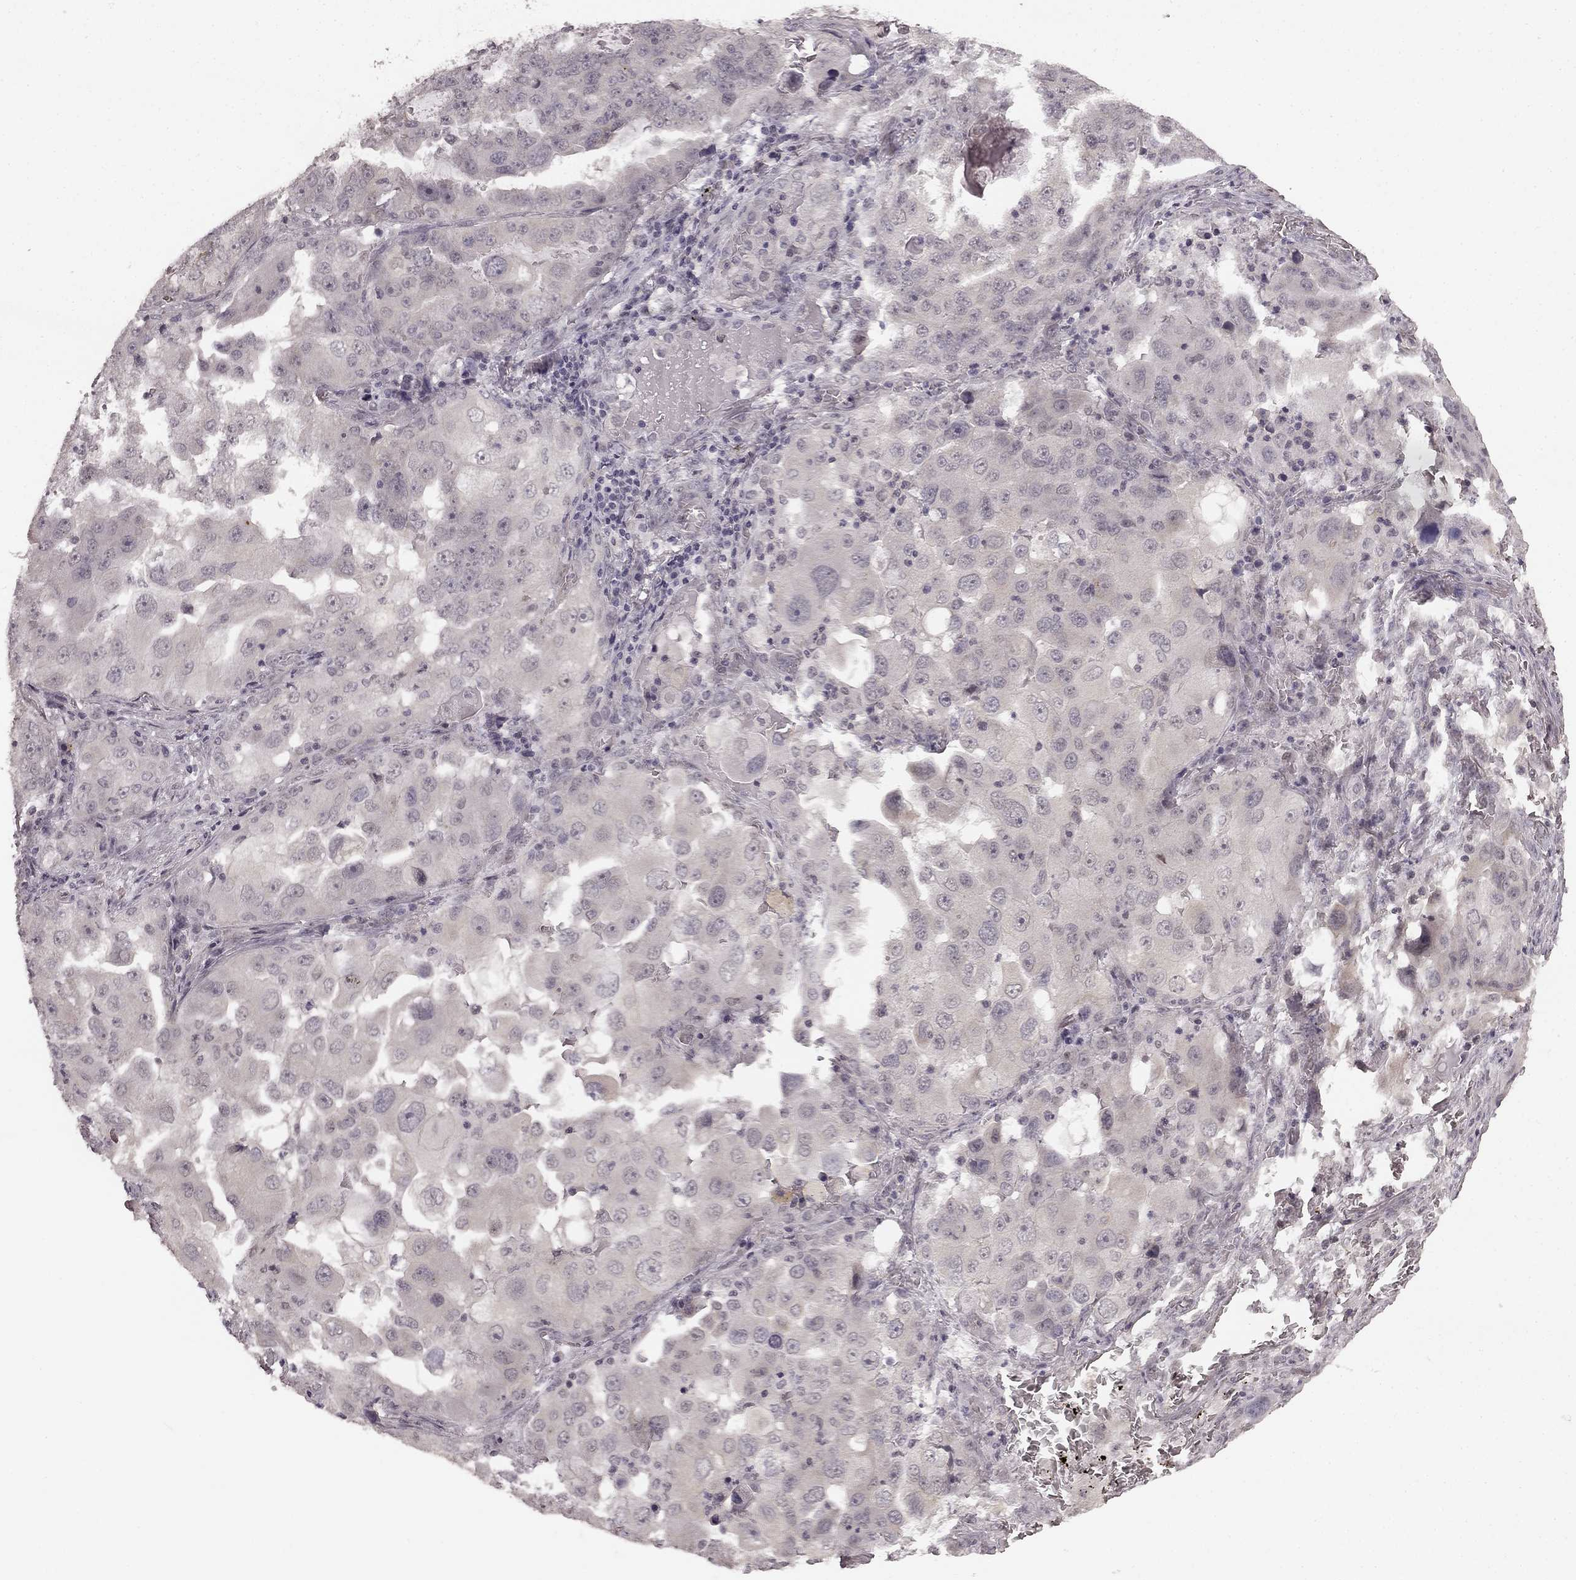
{"staining": {"intensity": "negative", "quantity": "none", "location": "none"}, "tissue": "lung cancer", "cell_type": "Tumor cells", "image_type": "cancer", "snomed": [{"axis": "morphology", "description": "Adenocarcinoma, NOS"}, {"axis": "topography", "description": "Lung"}], "caption": "Tumor cells show no significant protein staining in adenocarcinoma (lung).", "gene": "HCN4", "patient": {"sex": "female", "age": 61}}